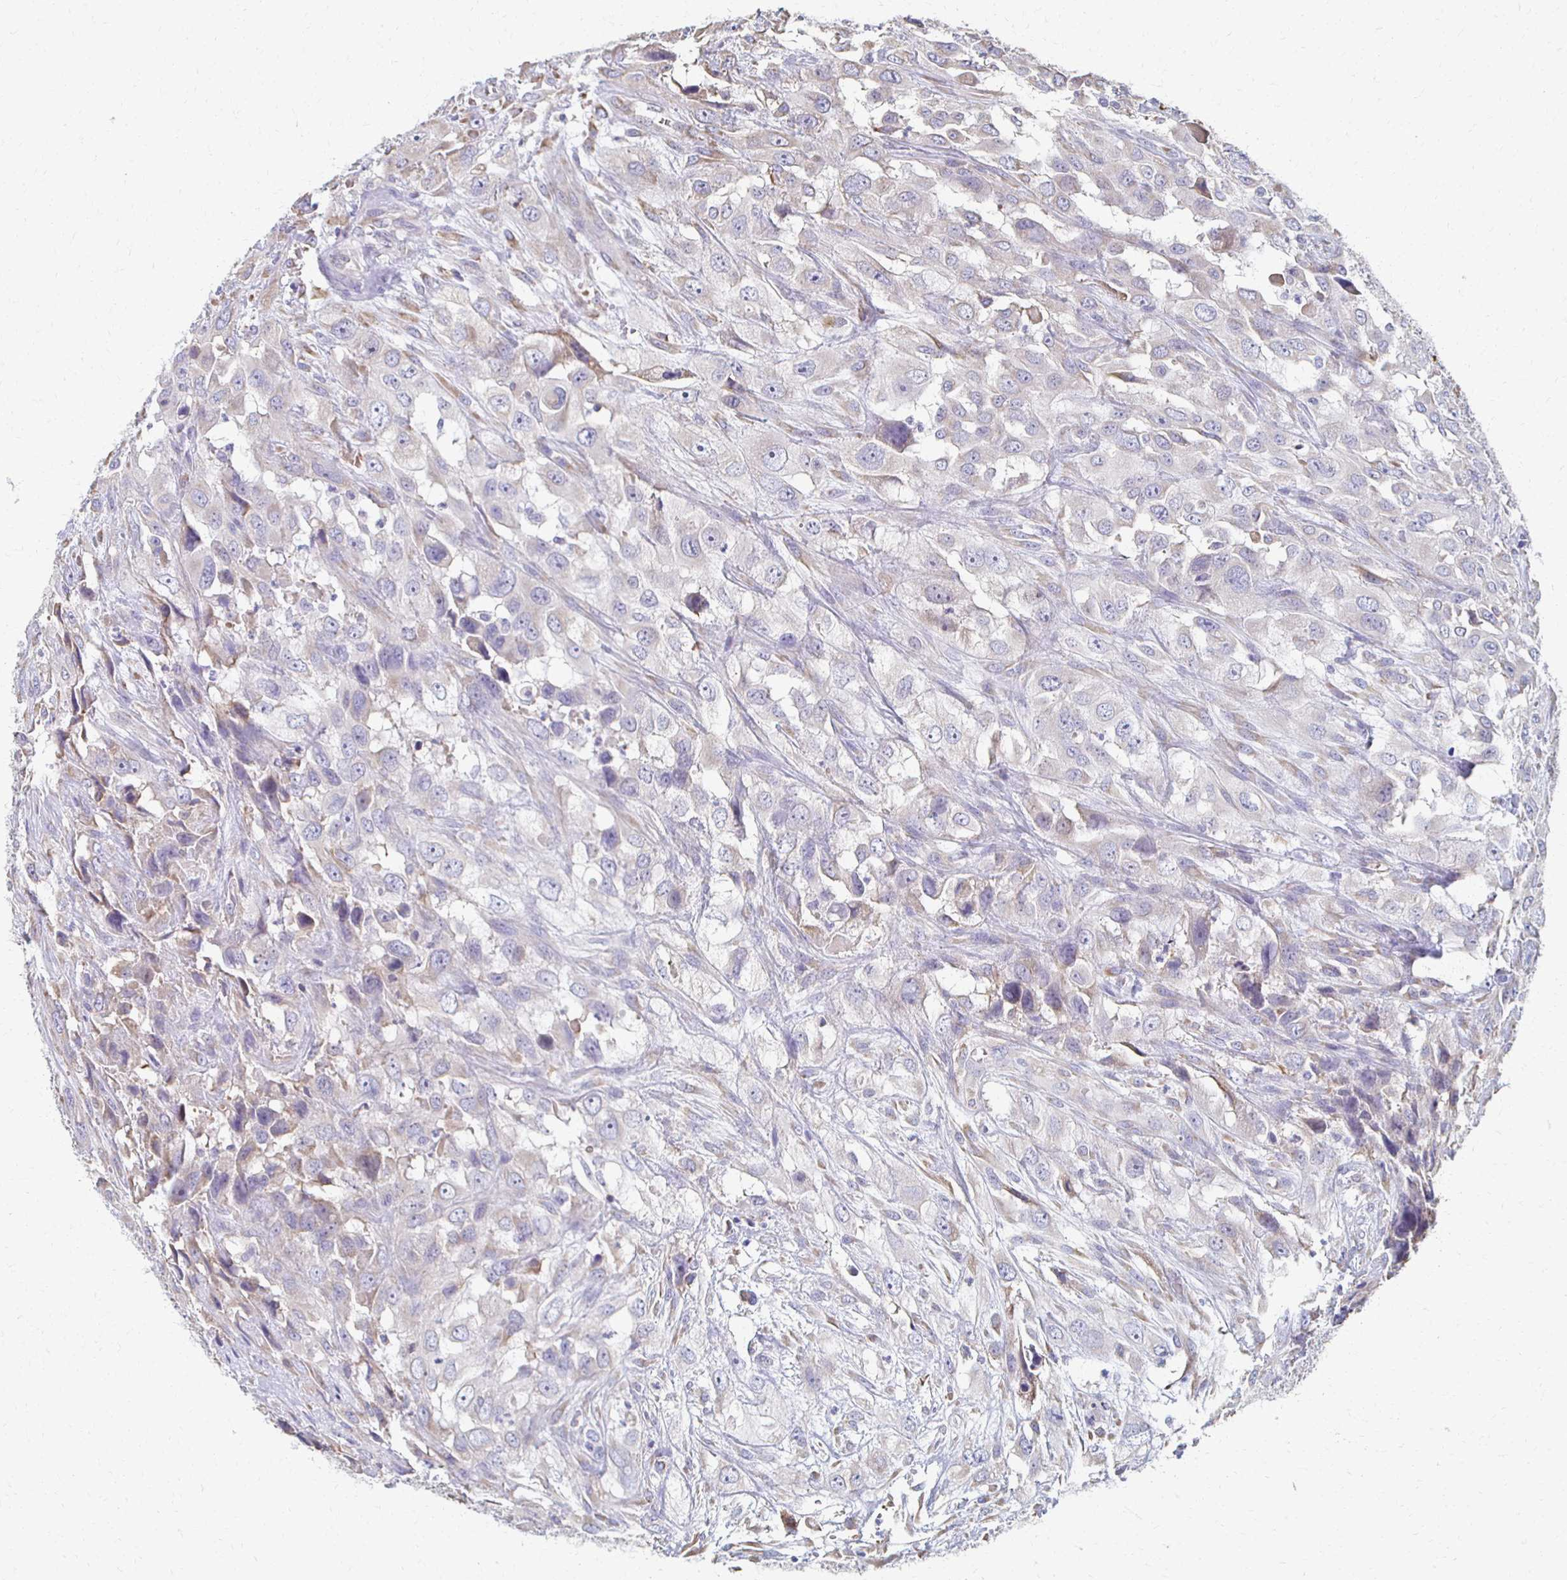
{"staining": {"intensity": "negative", "quantity": "none", "location": "none"}, "tissue": "urothelial cancer", "cell_type": "Tumor cells", "image_type": "cancer", "snomed": [{"axis": "morphology", "description": "Urothelial carcinoma, High grade"}, {"axis": "topography", "description": "Urinary bladder"}], "caption": "Urothelial cancer was stained to show a protein in brown. There is no significant staining in tumor cells.", "gene": "ATP1A3", "patient": {"sex": "male", "age": 67}}